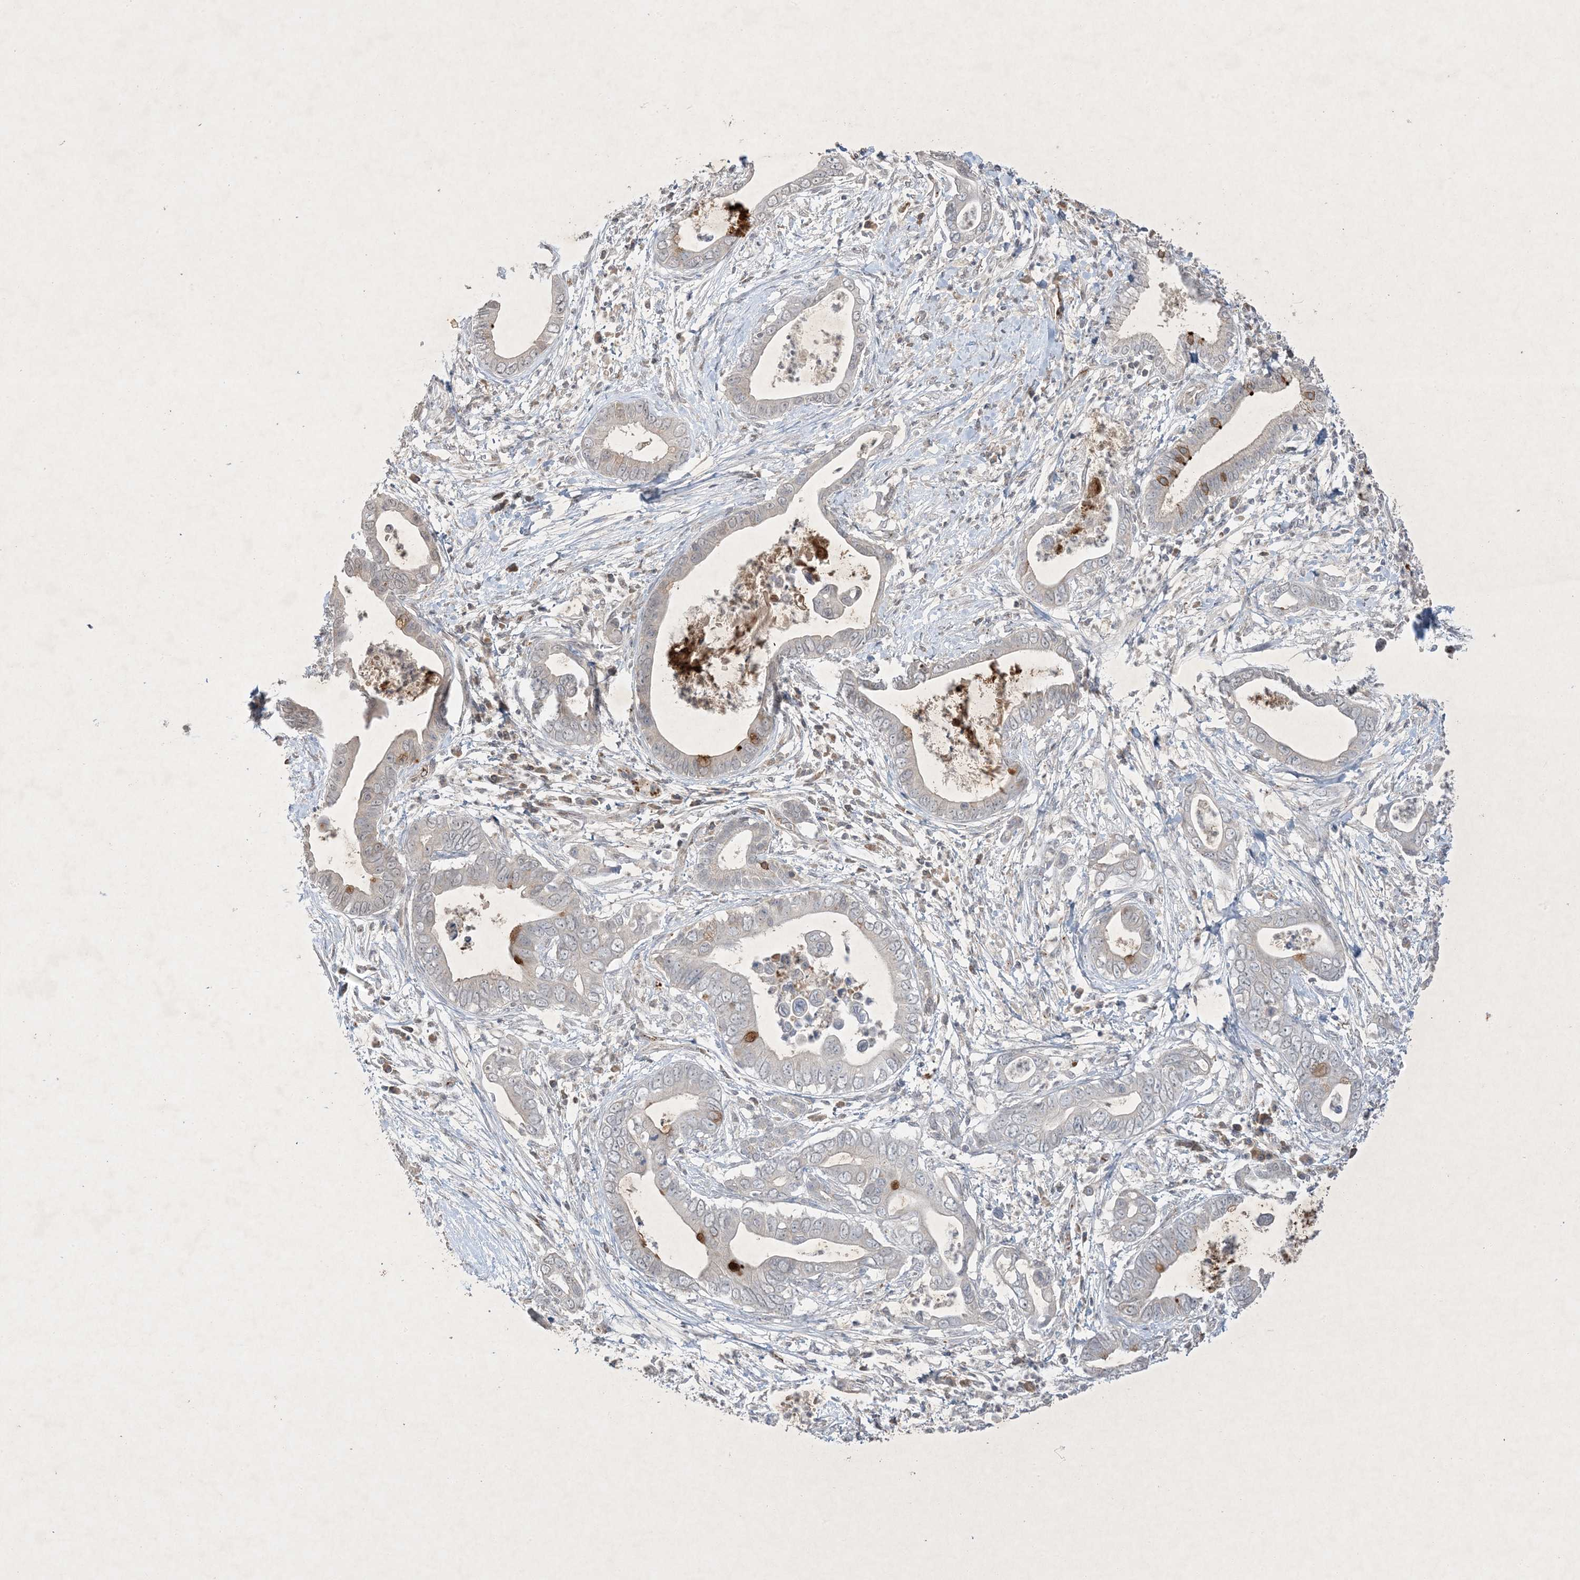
{"staining": {"intensity": "moderate", "quantity": "<25%", "location": "cytoplasmic/membranous"}, "tissue": "pancreatic cancer", "cell_type": "Tumor cells", "image_type": "cancer", "snomed": [{"axis": "morphology", "description": "Adenocarcinoma, NOS"}, {"axis": "topography", "description": "Pancreas"}], "caption": "Moderate cytoplasmic/membranous positivity is identified in about <25% of tumor cells in pancreatic cancer.", "gene": "PRSS36", "patient": {"sex": "male", "age": 75}}